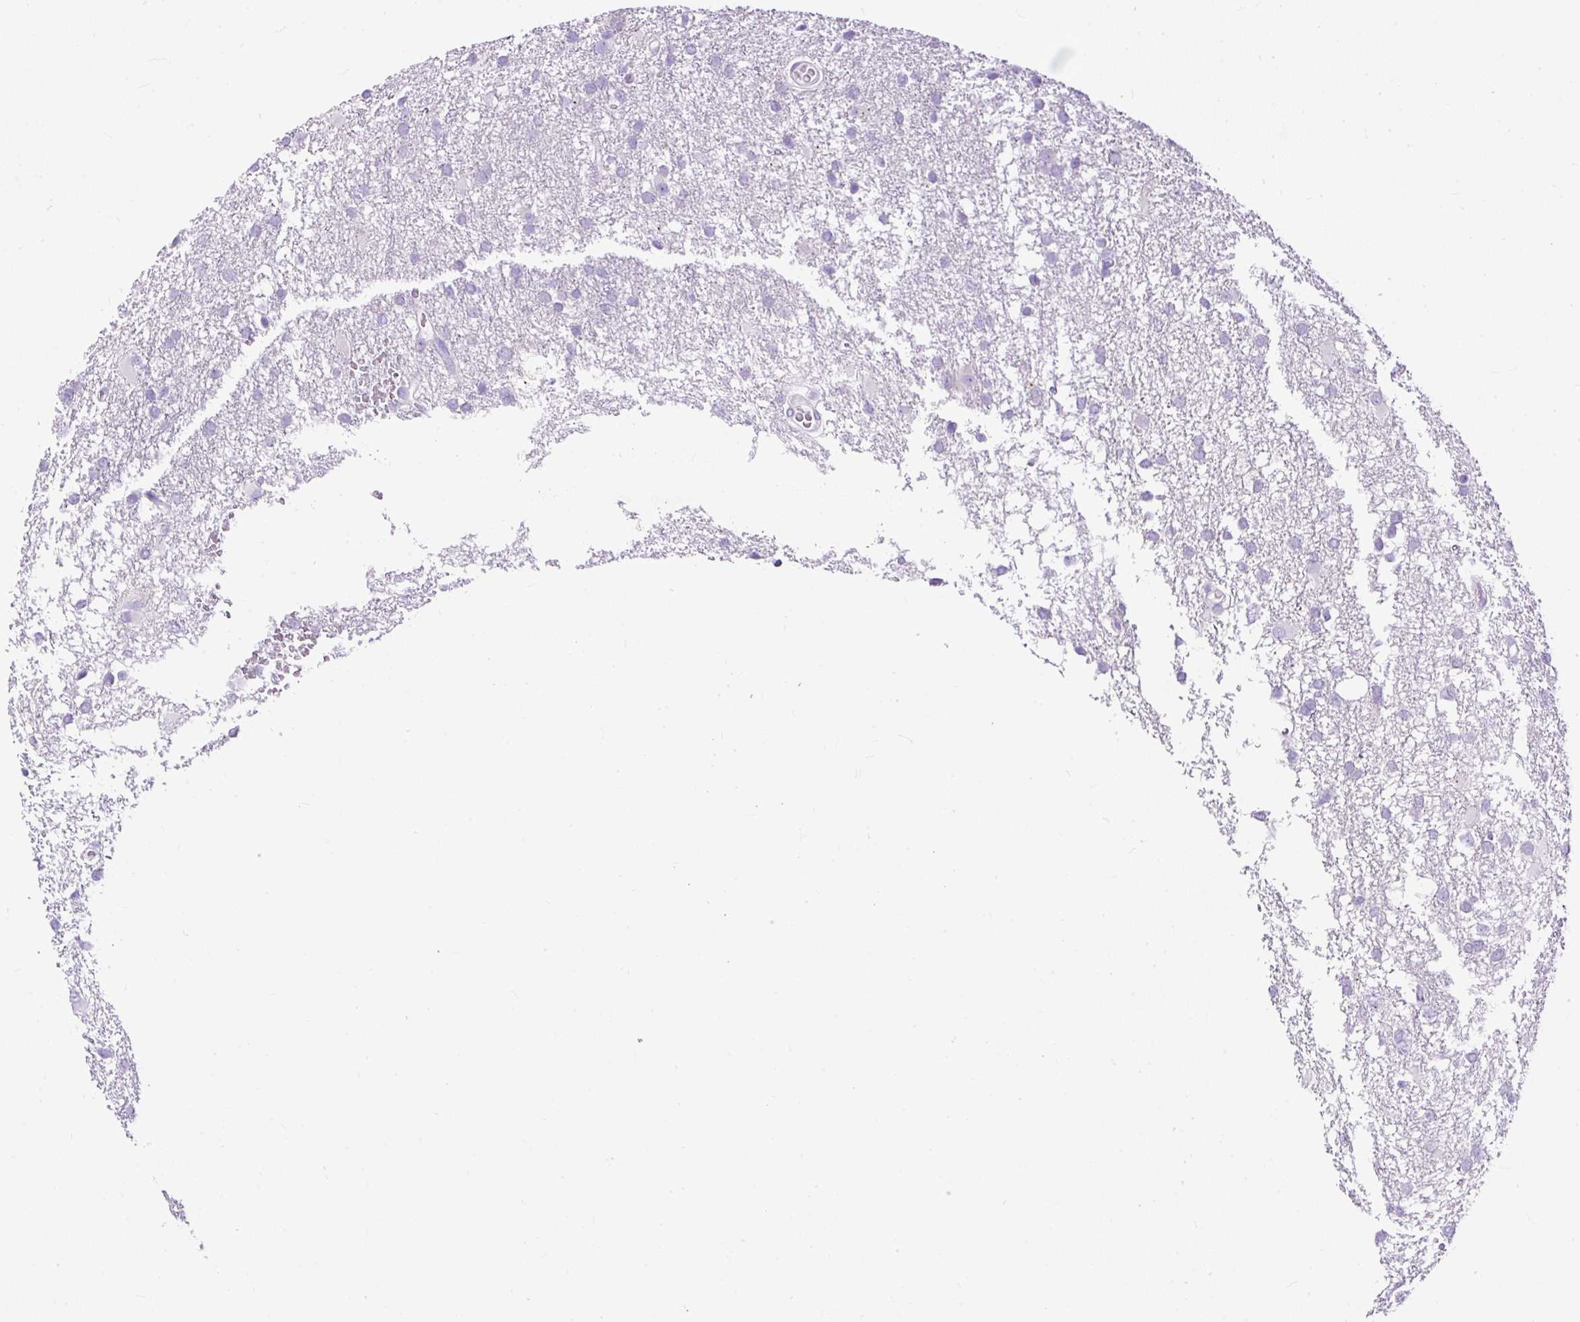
{"staining": {"intensity": "negative", "quantity": "none", "location": "none"}, "tissue": "glioma", "cell_type": "Tumor cells", "image_type": "cancer", "snomed": [{"axis": "morphology", "description": "Glioma, malignant, High grade"}, {"axis": "topography", "description": "Brain"}], "caption": "Immunohistochemical staining of human glioma shows no significant positivity in tumor cells. (DAB (3,3'-diaminobenzidine) IHC with hematoxylin counter stain).", "gene": "STOX2", "patient": {"sex": "male", "age": 61}}